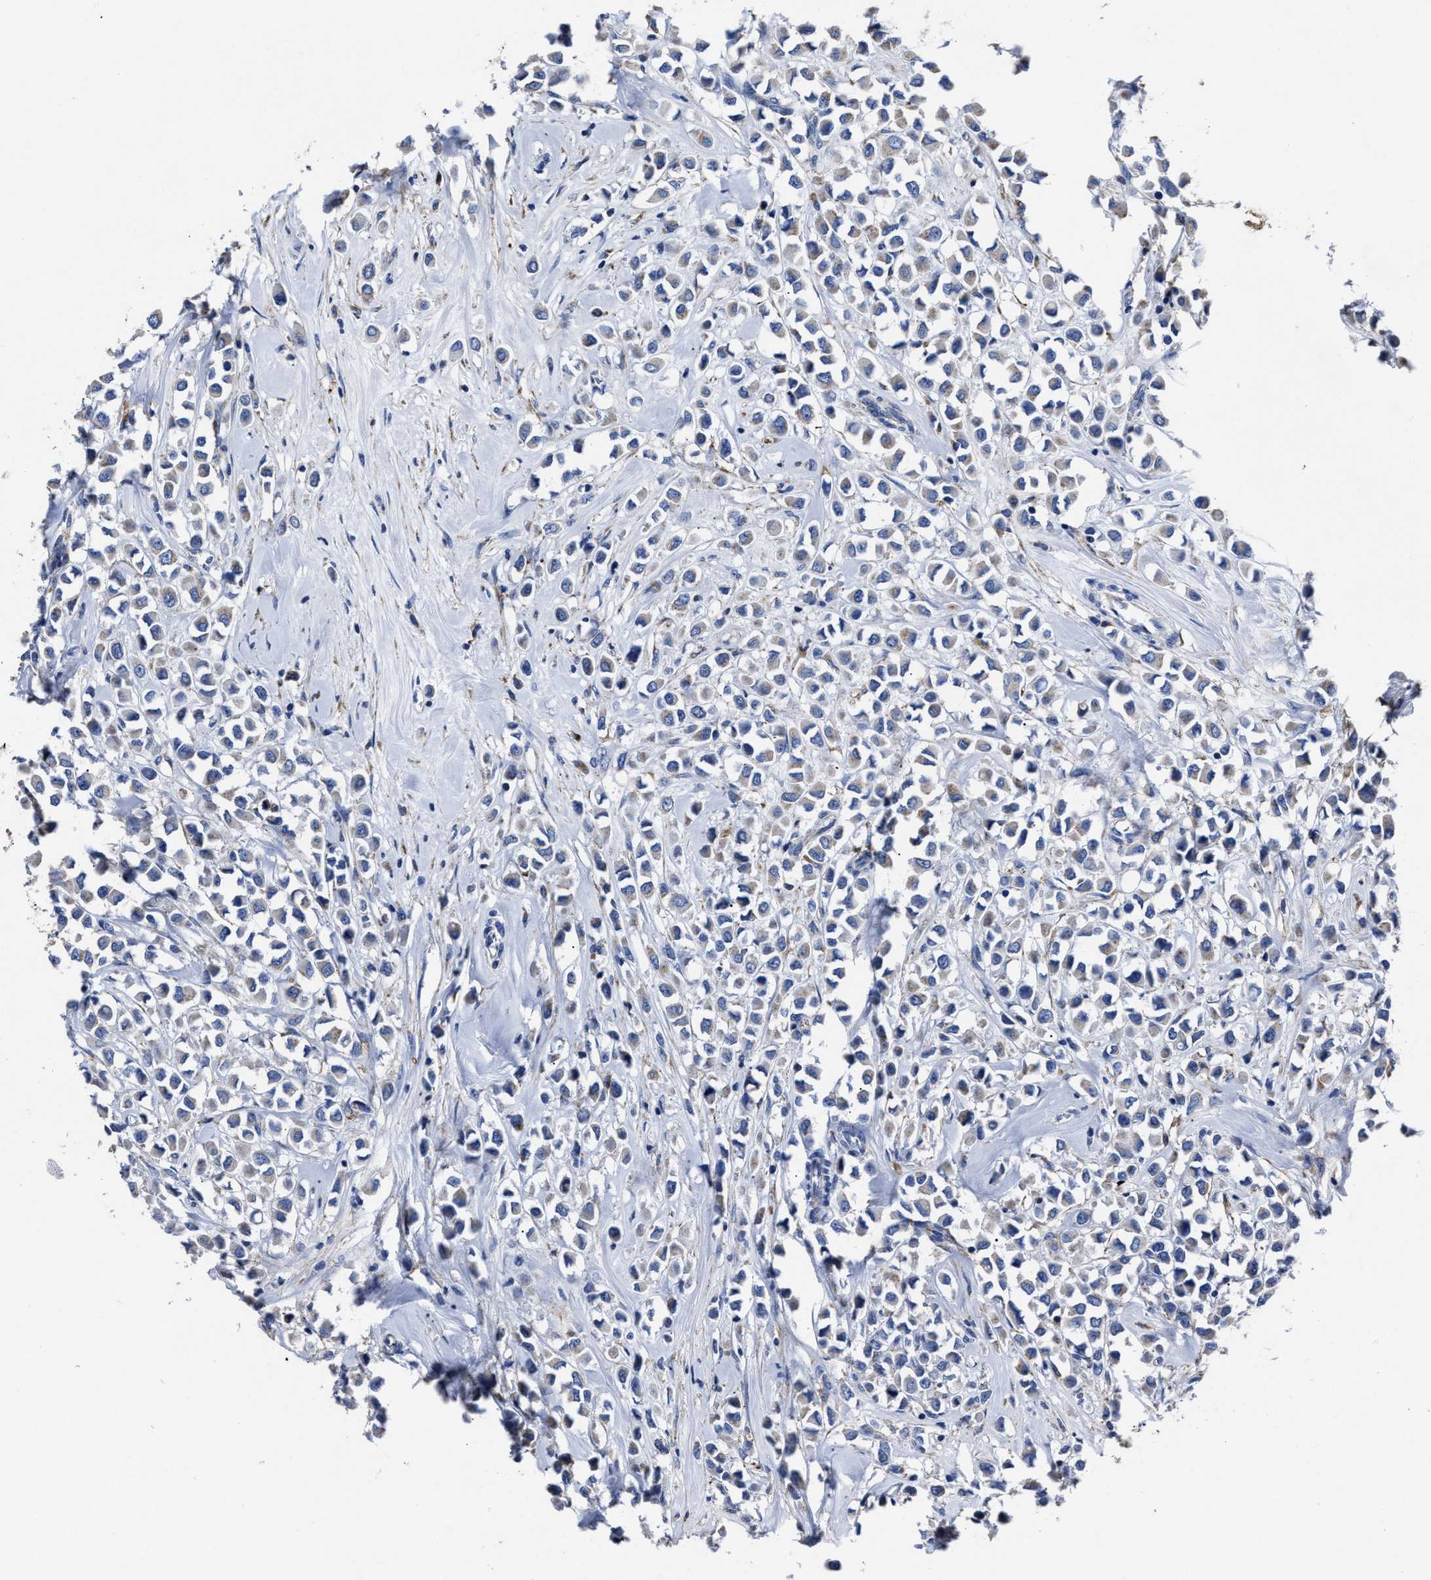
{"staining": {"intensity": "weak", "quantity": "<25%", "location": "cytoplasmic/membranous"}, "tissue": "breast cancer", "cell_type": "Tumor cells", "image_type": "cancer", "snomed": [{"axis": "morphology", "description": "Duct carcinoma"}, {"axis": "topography", "description": "Breast"}], "caption": "Human breast cancer stained for a protein using IHC shows no staining in tumor cells.", "gene": "LAMTOR4", "patient": {"sex": "female", "age": 61}}